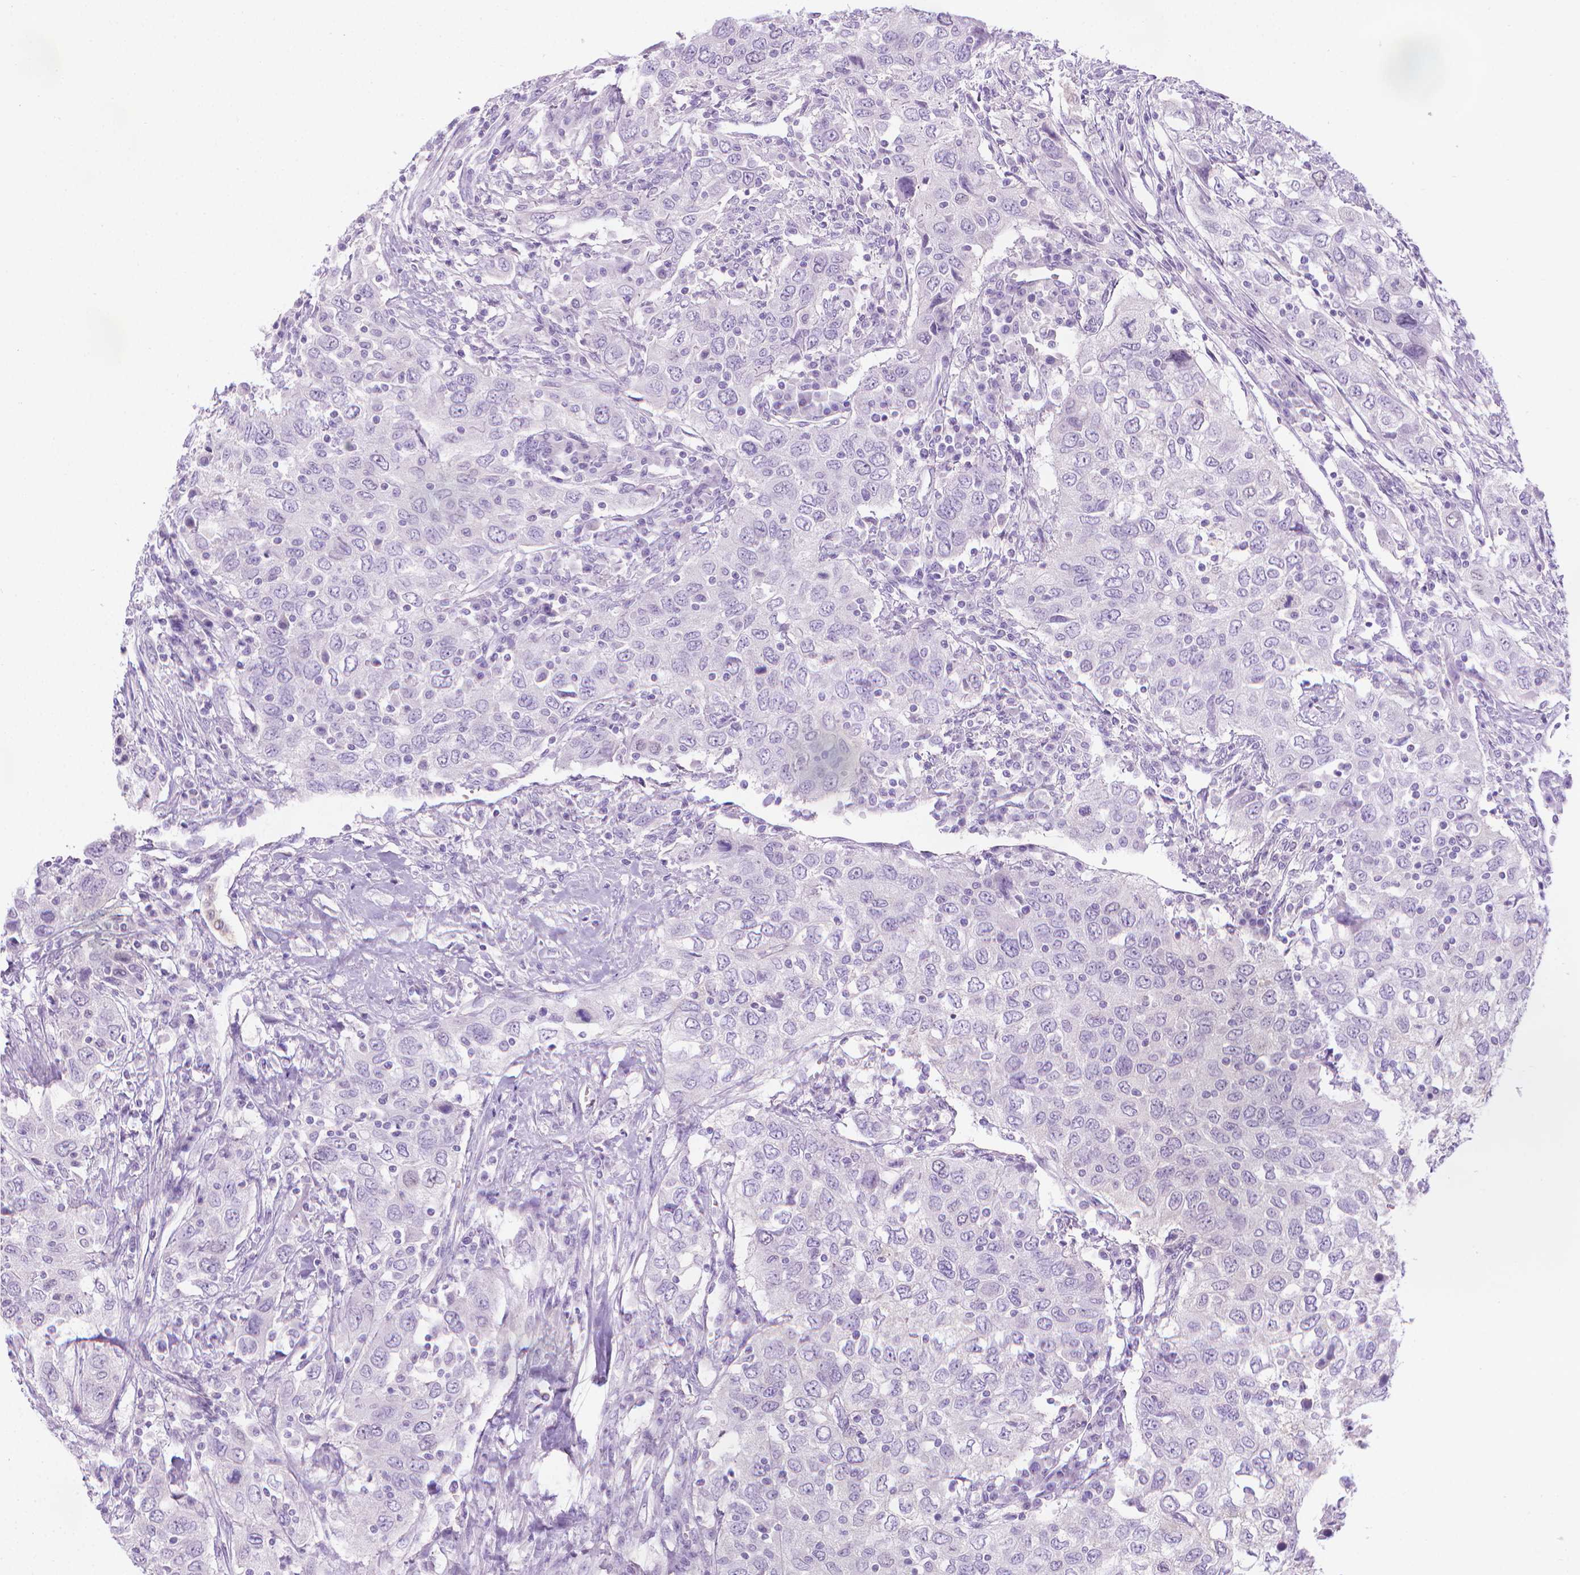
{"staining": {"intensity": "negative", "quantity": "none", "location": "none"}, "tissue": "urothelial cancer", "cell_type": "Tumor cells", "image_type": "cancer", "snomed": [{"axis": "morphology", "description": "Urothelial carcinoma, High grade"}, {"axis": "topography", "description": "Urinary bladder"}], "caption": "There is no significant staining in tumor cells of urothelial cancer.", "gene": "SPAG6", "patient": {"sex": "male", "age": 76}}